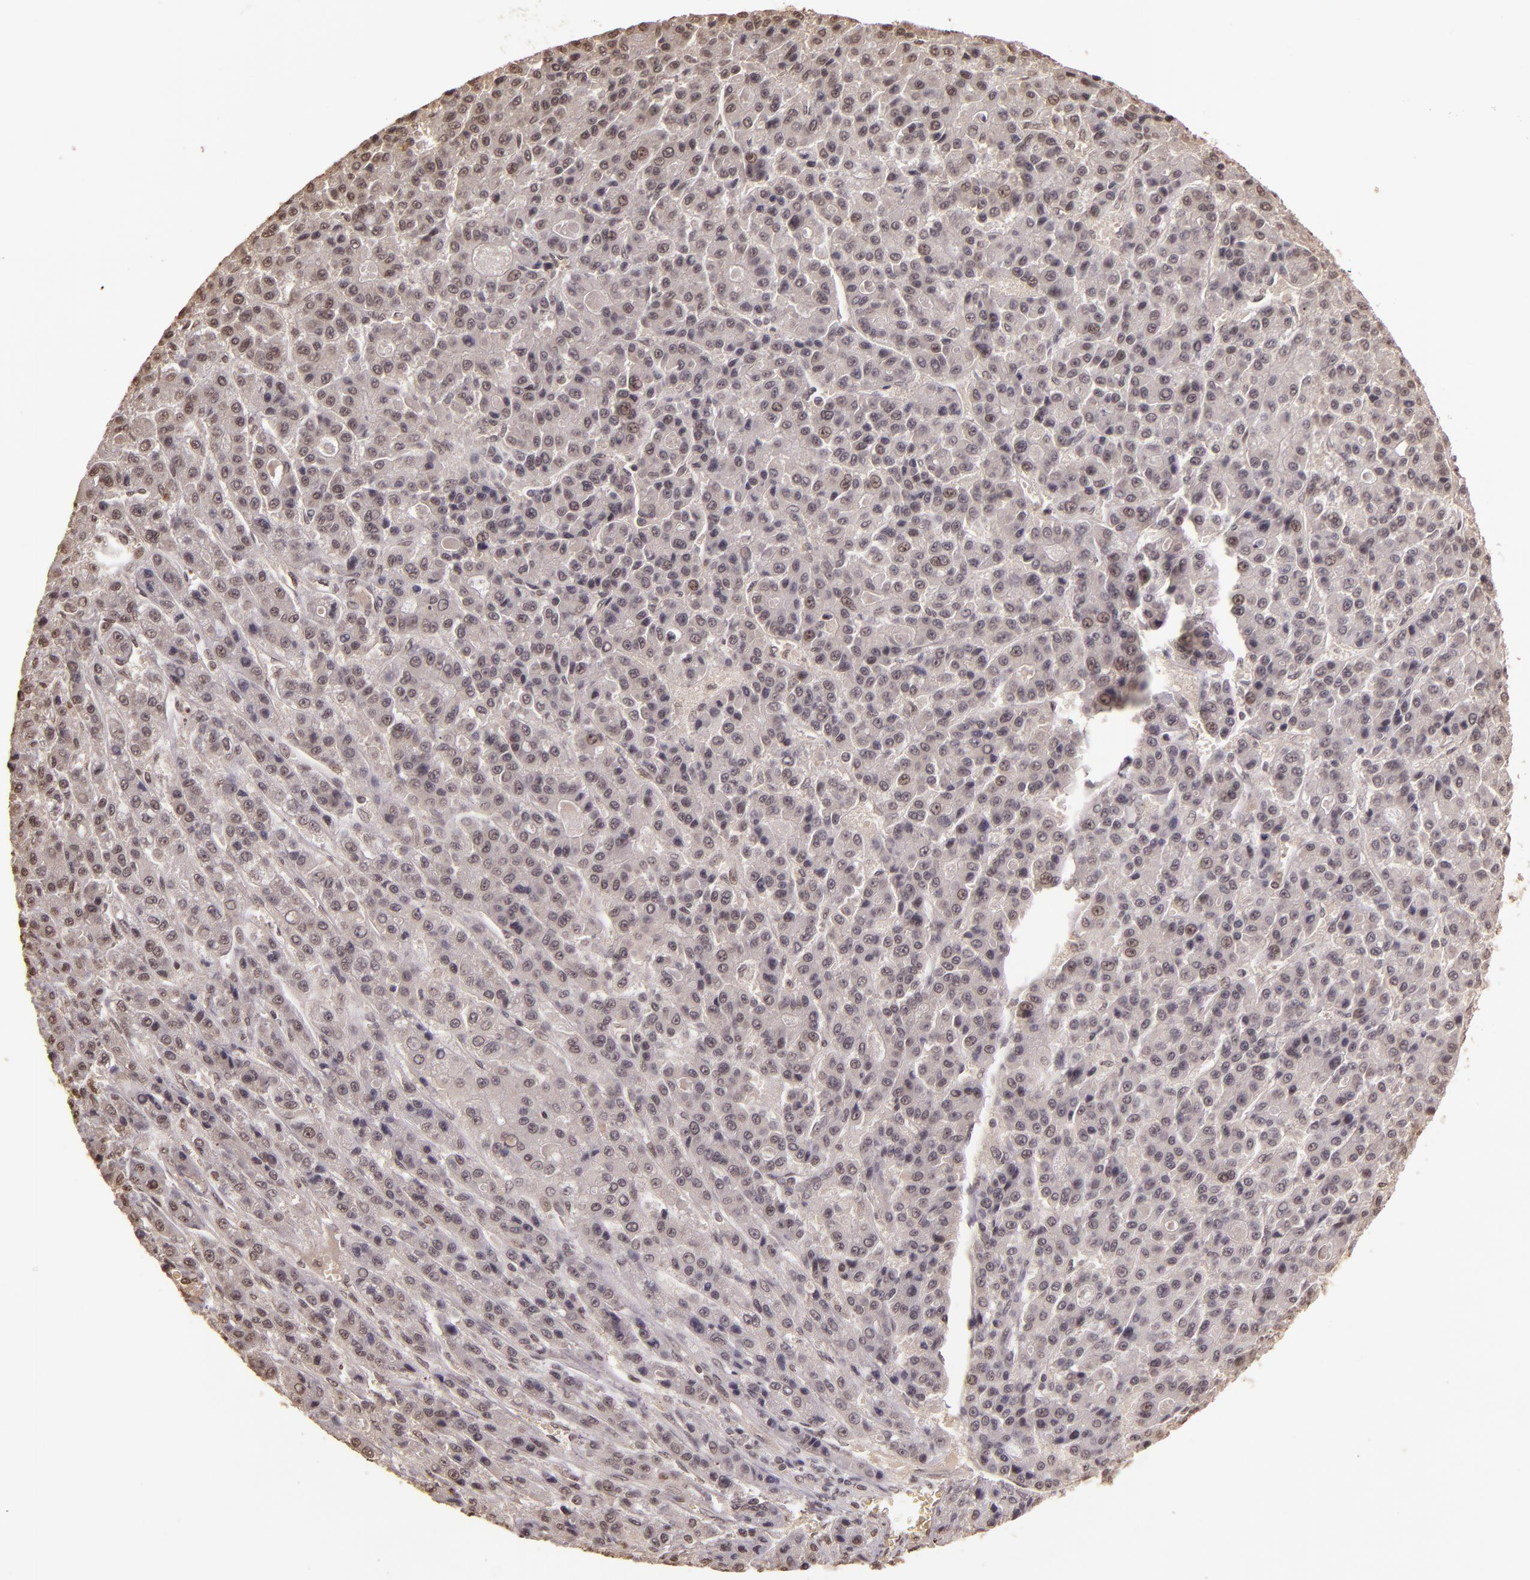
{"staining": {"intensity": "negative", "quantity": "none", "location": "none"}, "tissue": "liver cancer", "cell_type": "Tumor cells", "image_type": "cancer", "snomed": [{"axis": "morphology", "description": "Carcinoma, Hepatocellular, NOS"}, {"axis": "topography", "description": "Liver"}], "caption": "Protein analysis of liver hepatocellular carcinoma demonstrates no significant staining in tumor cells.", "gene": "CUL1", "patient": {"sex": "male", "age": 70}}